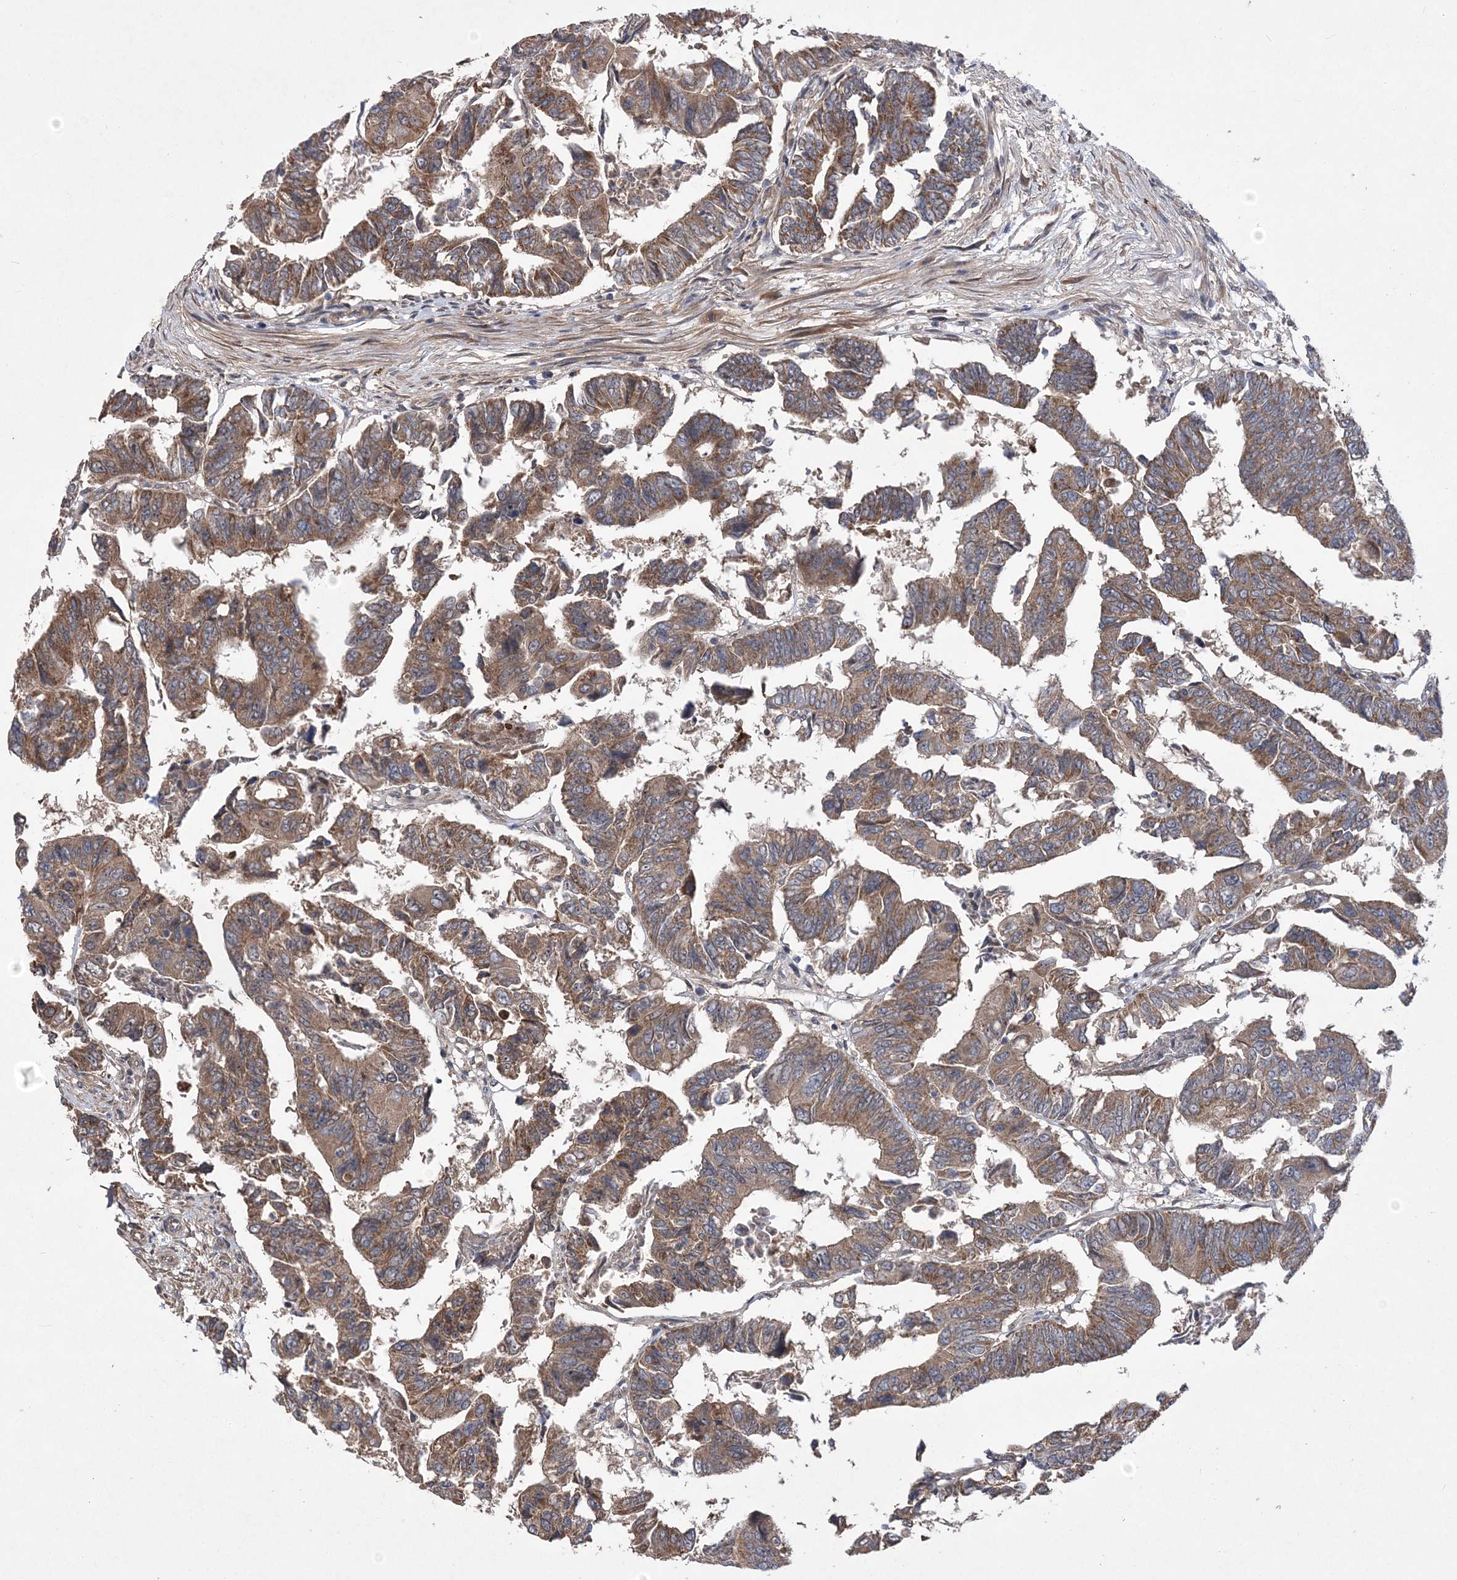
{"staining": {"intensity": "moderate", "quantity": ">75%", "location": "cytoplasmic/membranous"}, "tissue": "colorectal cancer", "cell_type": "Tumor cells", "image_type": "cancer", "snomed": [{"axis": "morphology", "description": "Adenocarcinoma, NOS"}, {"axis": "topography", "description": "Rectum"}], "caption": "An IHC photomicrograph of tumor tissue is shown. Protein staining in brown labels moderate cytoplasmic/membranous positivity in colorectal adenocarcinoma within tumor cells.", "gene": "MTRF1L", "patient": {"sex": "female", "age": 65}}